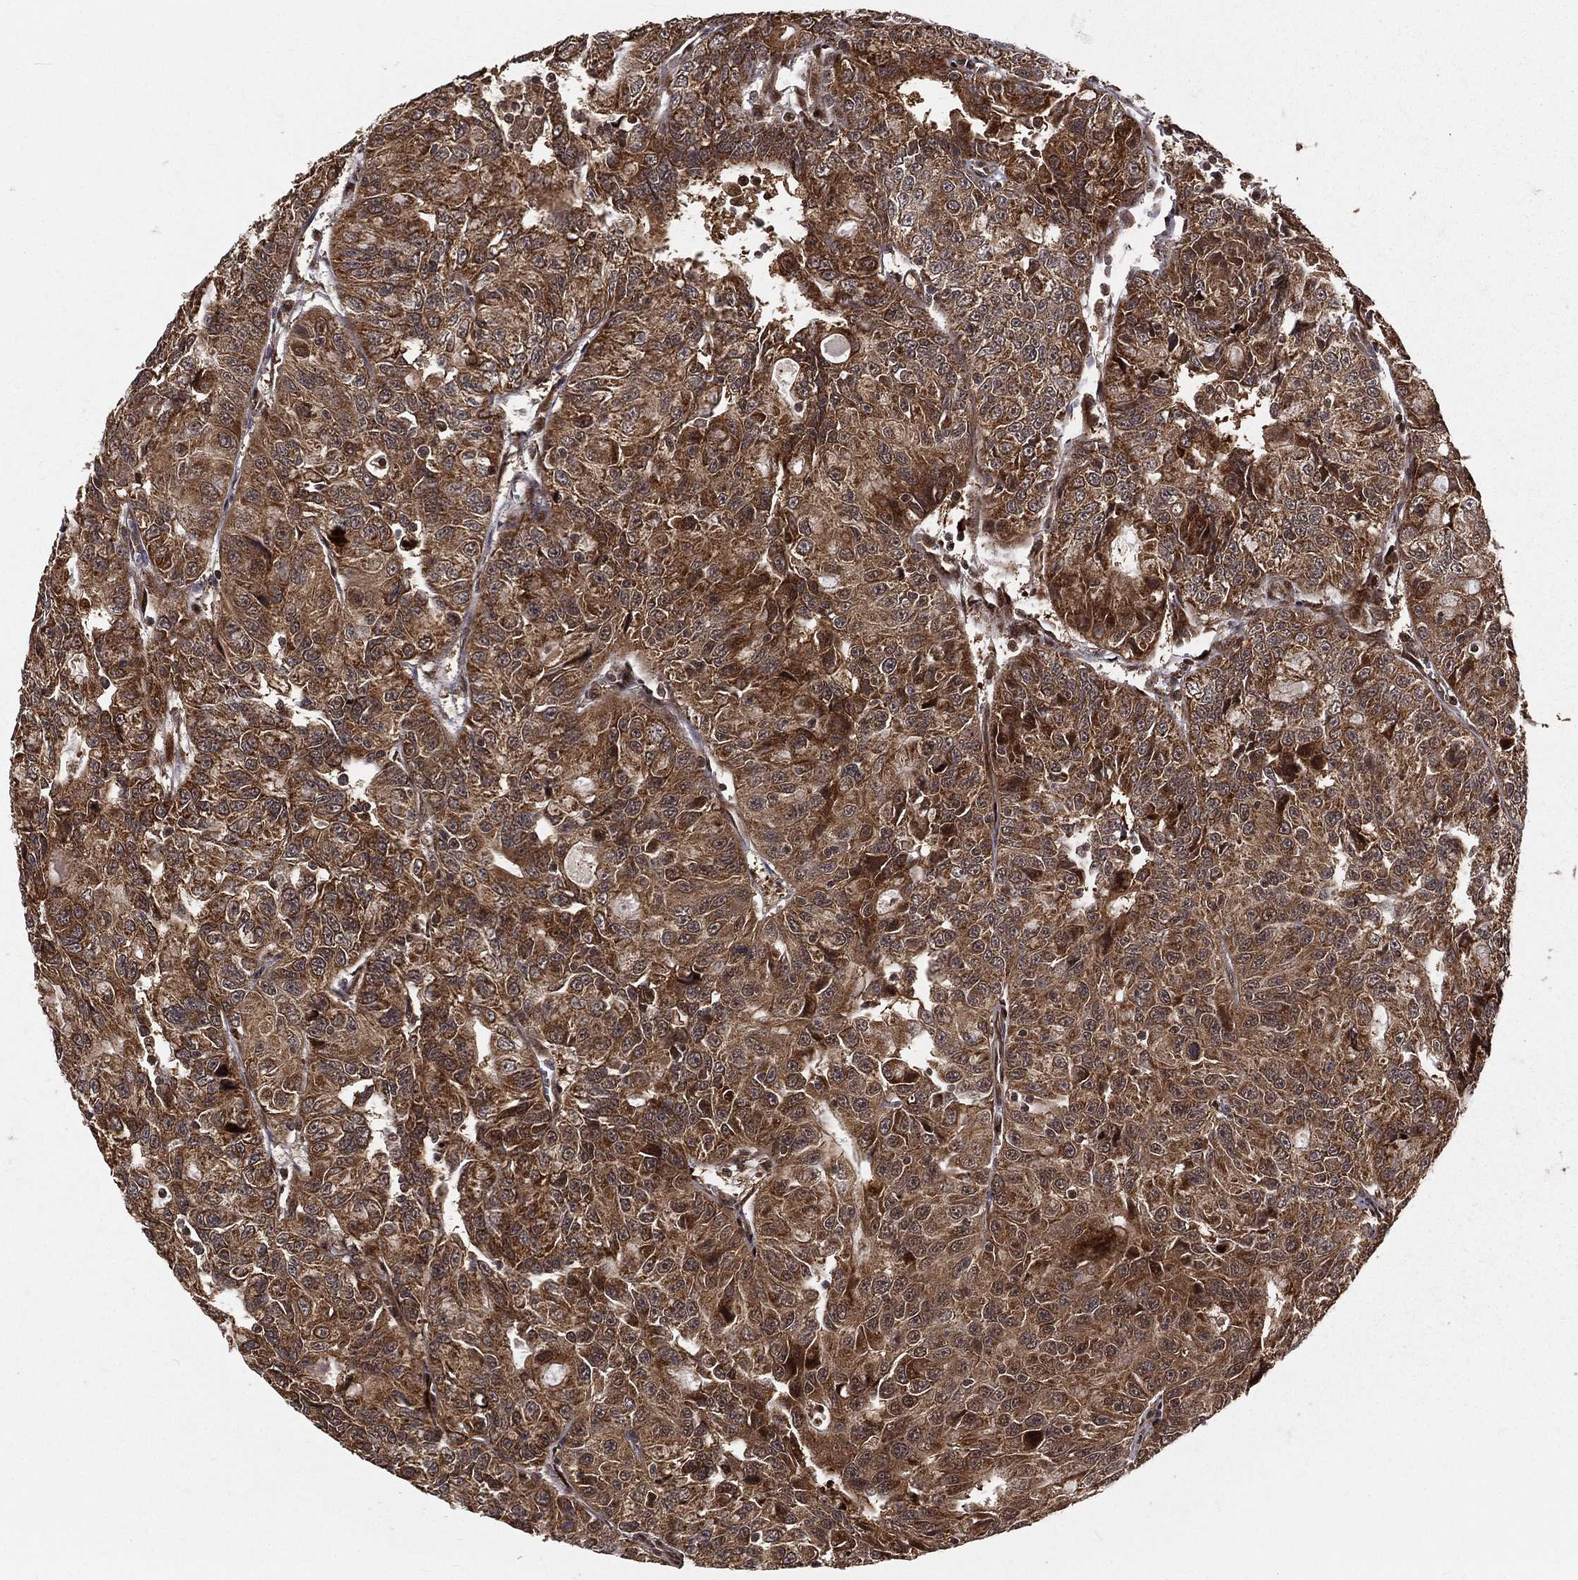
{"staining": {"intensity": "strong", "quantity": ">75%", "location": "cytoplasmic/membranous"}, "tissue": "urothelial cancer", "cell_type": "Tumor cells", "image_type": "cancer", "snomed": [{"axis": "morphology", "description": "Urothelial carcinoma, NOS"}, {"axis": "morphology", "description": "Urothelial carcinoma, High grade"}, {"axis": "topography", "description": "Urinary bladder"}], "caption": "Tumor cells reveal high levels of strong cytoplasmic/membranous staining in about >75% of cells in urothelial carcinoma (high-grade).", "gene": "MDM2", "patient": {"sex": "female", "age": 73}}